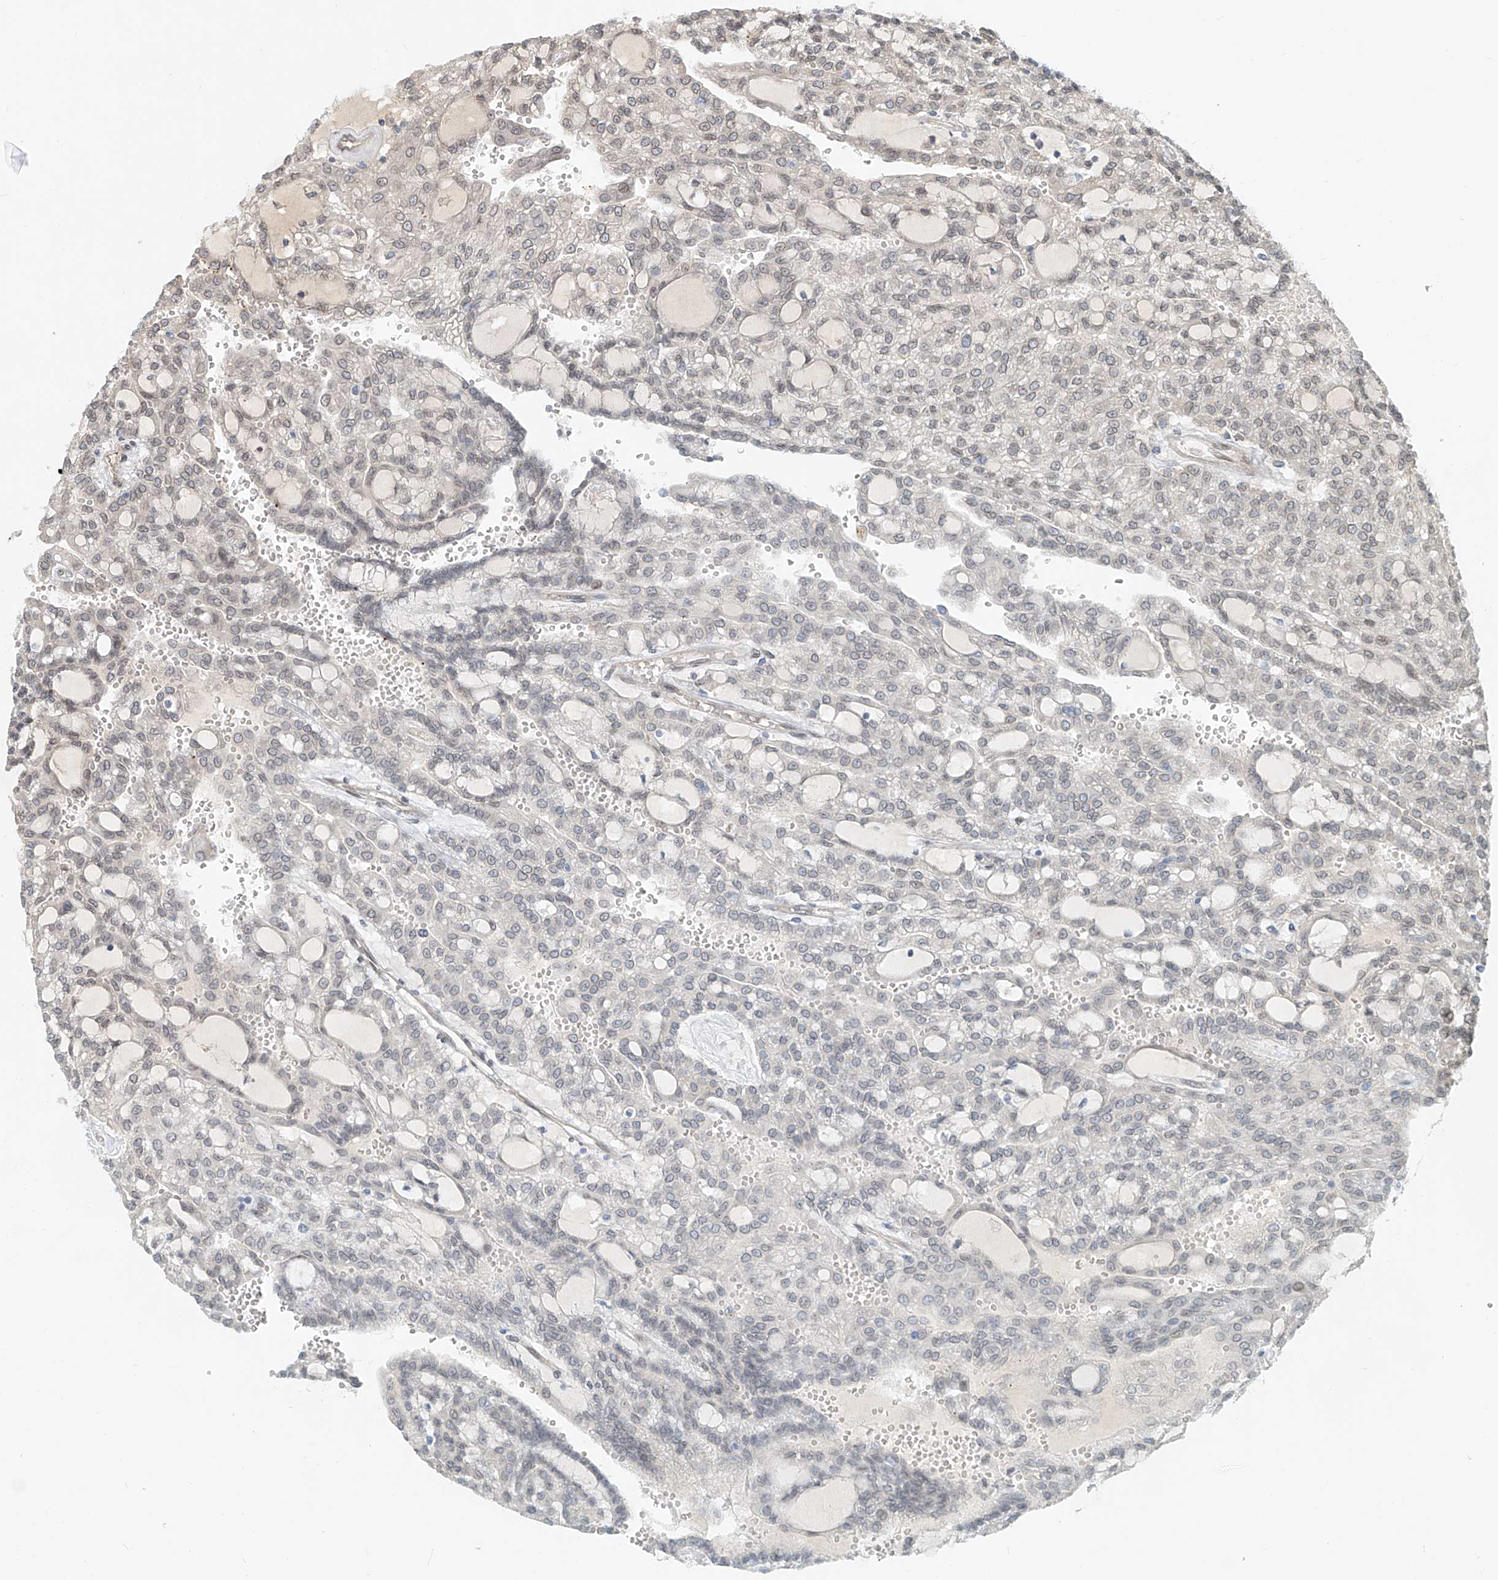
{"staining": {"intensity": "negative", "quantity": "none", "location": "none"}, "tissue": "renal cancer", "cell_type": "Tumor cells", "image_type": "cancer", "snomed": [{"axis": "morphology", "description": "Adenocarcinoma, NOS"}, {"axis": "topography", "description": "Kidney"}], "caption": "Immunohistochemistry photomicrograph of neoplastic tissue: human renal cancer stained with DAB (3,3'-diaminobenzidine) shows no significant protein expression in tumor cells. (Immunohistochemistry (ihc), brightfield microscopy, high magnification).", "gene": "SASH1", "patient": {"sex": "male", "age": 63}}